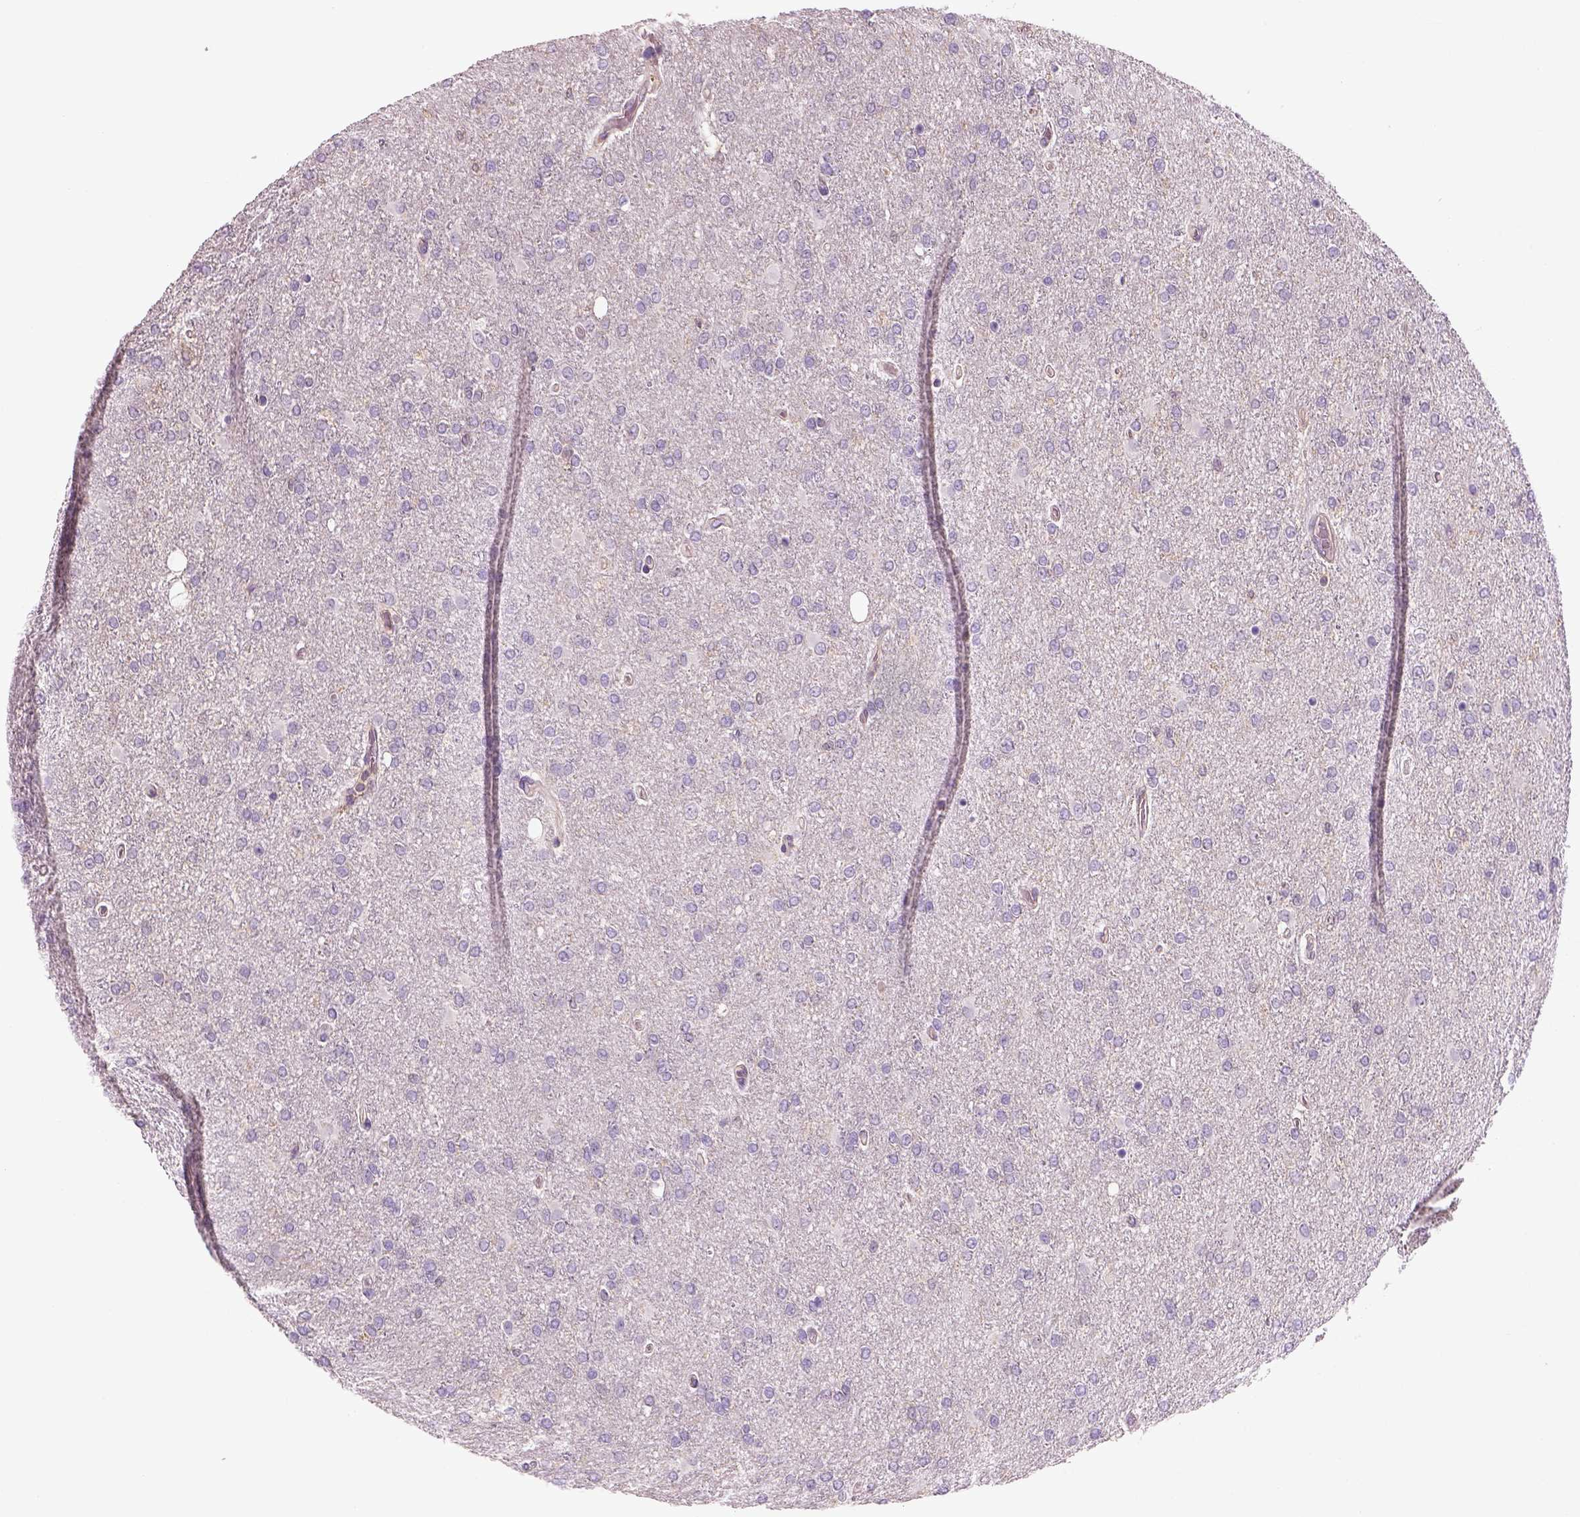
{"staining": {"intensity": "negative", "quantity": "none", "location": "none"}, "tissue": "glioma", "cell_type": "Tumor cells", "image_type": "cancer", "snomed": [{"axis": "morphology", "description": "Glioma, malignant, High grade"}, {"axis": "topography", "description": "Cerebral cortex"}], "caption": "Micrograph shows no protein expression in tumor cells of malignant glioma (high-grade) tissue. (Immunohistochemistry, brightfield microscopy, high magnification).", "gene": "OTUD6A", "patient": {"sex": "male", "age": 70}}